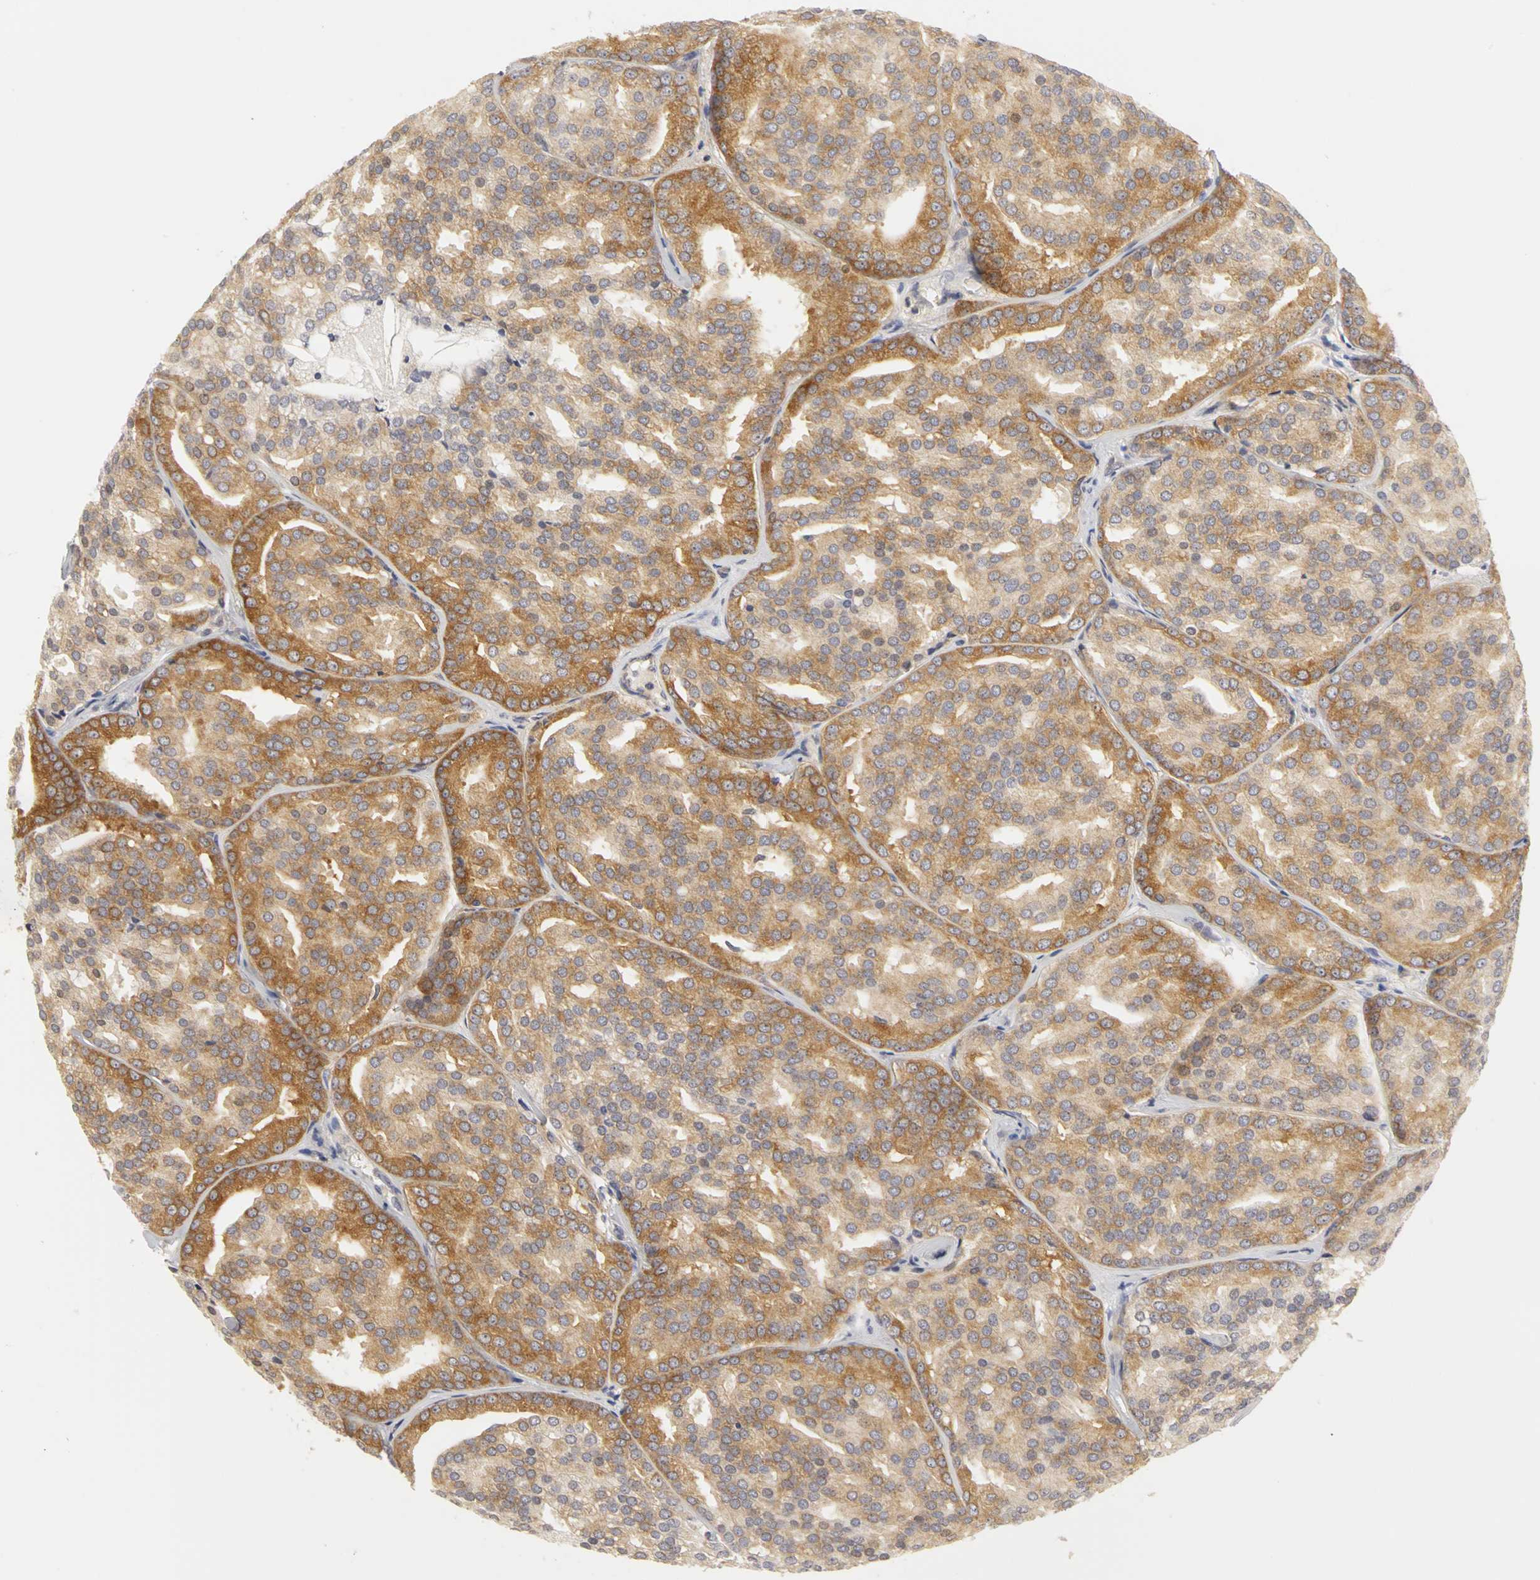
{"staining": {"intensity": "moderate", "quantity": ">75%", "location": "cytoplasmic/membranous"}, "tissue": "prostate cancer", "cell_type": "Tumor cells", "image_type": "cancer", "snomed": [{"axis": "morphology", "description": "Adenocarcinoma, High grade"}, {"axis": "topography", "description": "Prostate"}], "caption": "Prostate high-grade adenocarcinoma was stained to show a protein in brown. There is medium levels of moderate cytoplasmic/membranous expression in about >75% of tumor cells.", "gene": "IRAK1", "patient": {"sex": "male", "age": 64}}